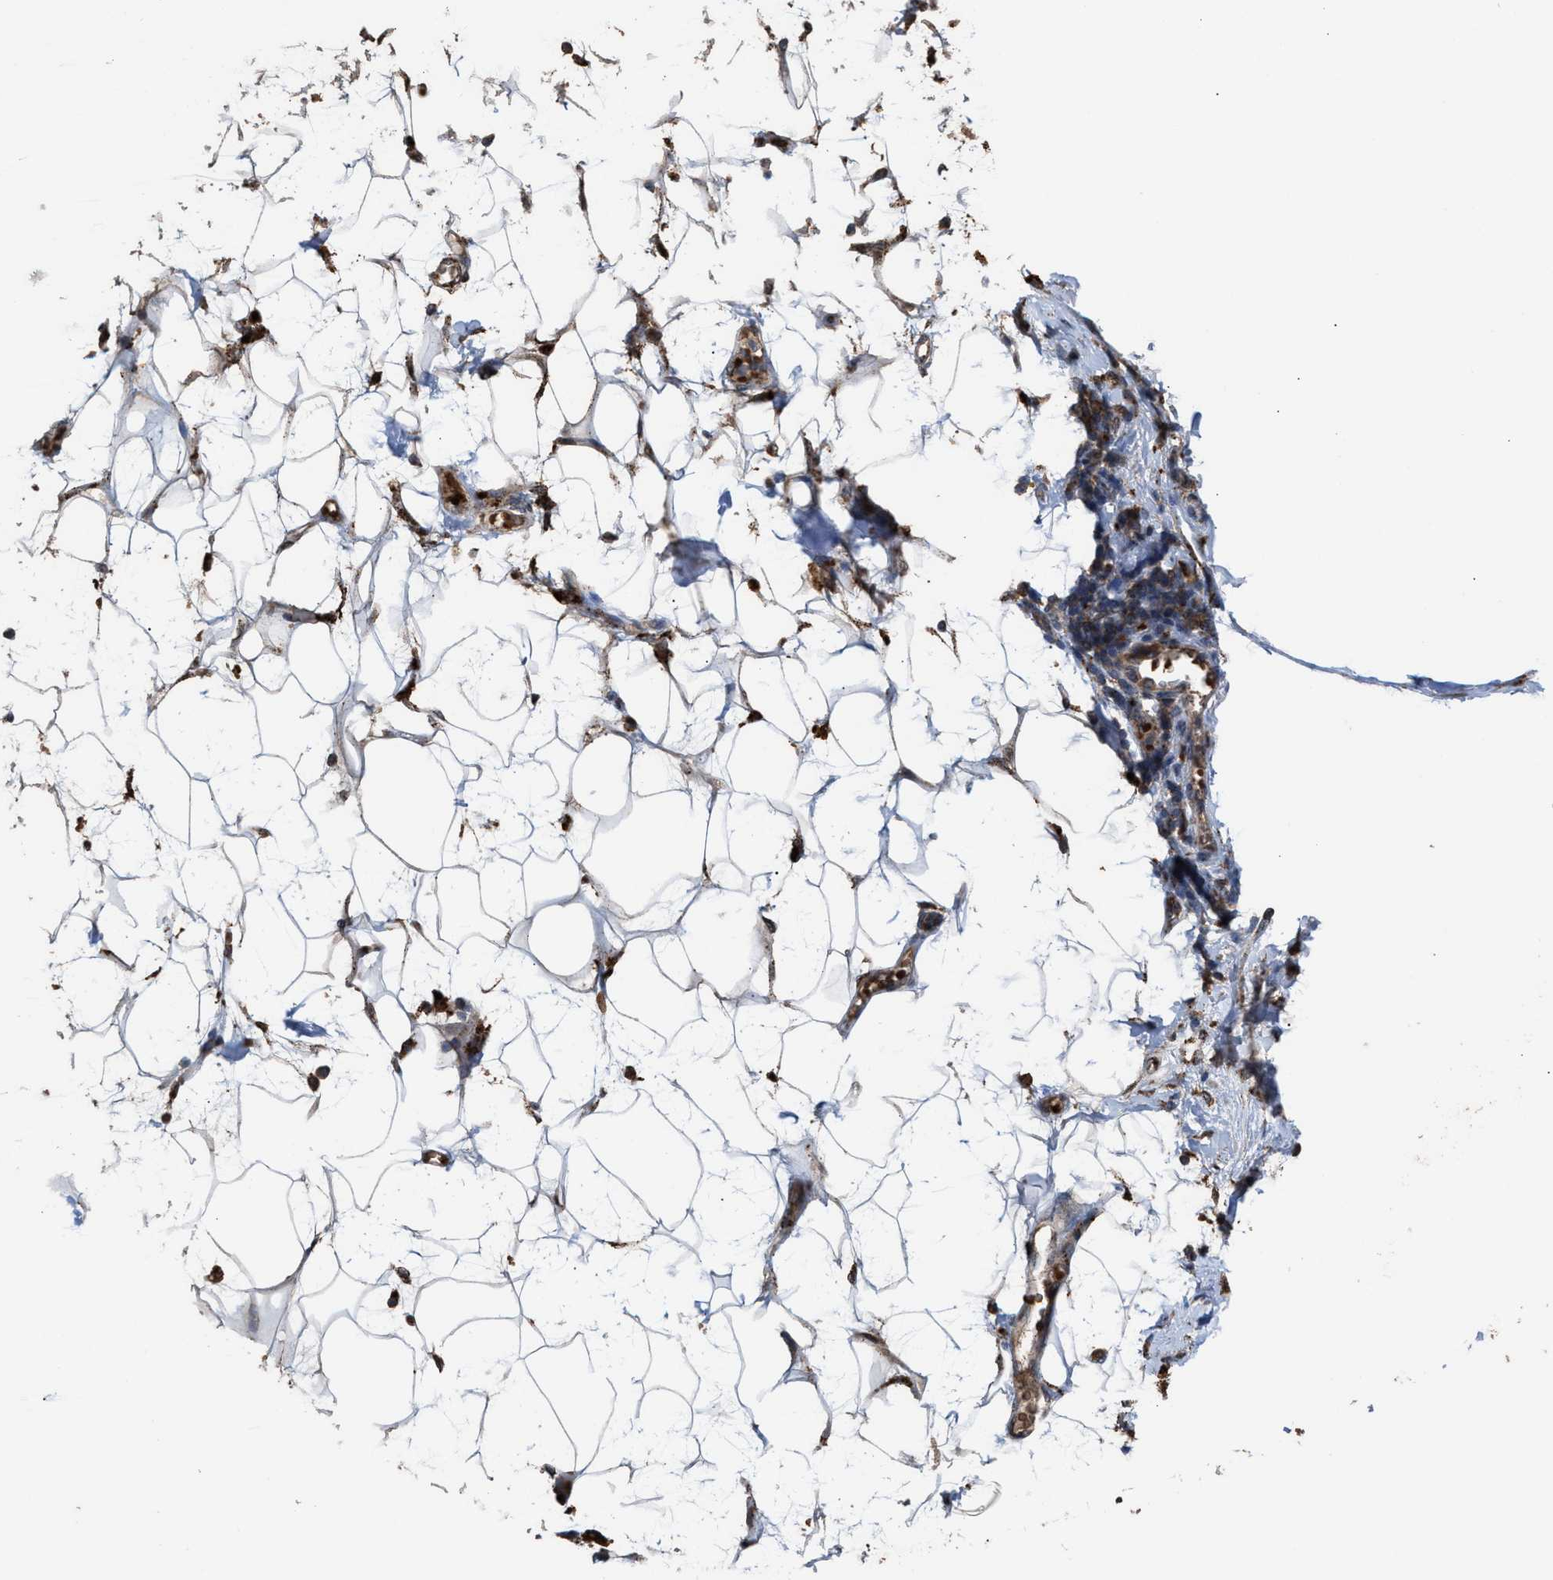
{"staining": {"intensity": "weak", "quantity": ">75%", "location": "cytoplasmic/membranous"}, "tissue": "adipose tissue", "cell_type": "Adipocytes", "image_type": "normal", "snomed": [{"axis": "morphology", "description": "Normal tissue, NOS"}, {"axis": "morphology", "description": "Adenocarcinoma, NOS"}, {"axis": "topography", "description": "Duodenum"}, {"axis": "topography", "description": "Peripheral nerve tissue"}], "caption": "A low amount of weak cytoplasmic/membranous staining is appreciated in approximately >75% of adipocytes in normal adipose tissue.", "gene": "ELMO3", "patient": {"sex": "female", "age": 60}}